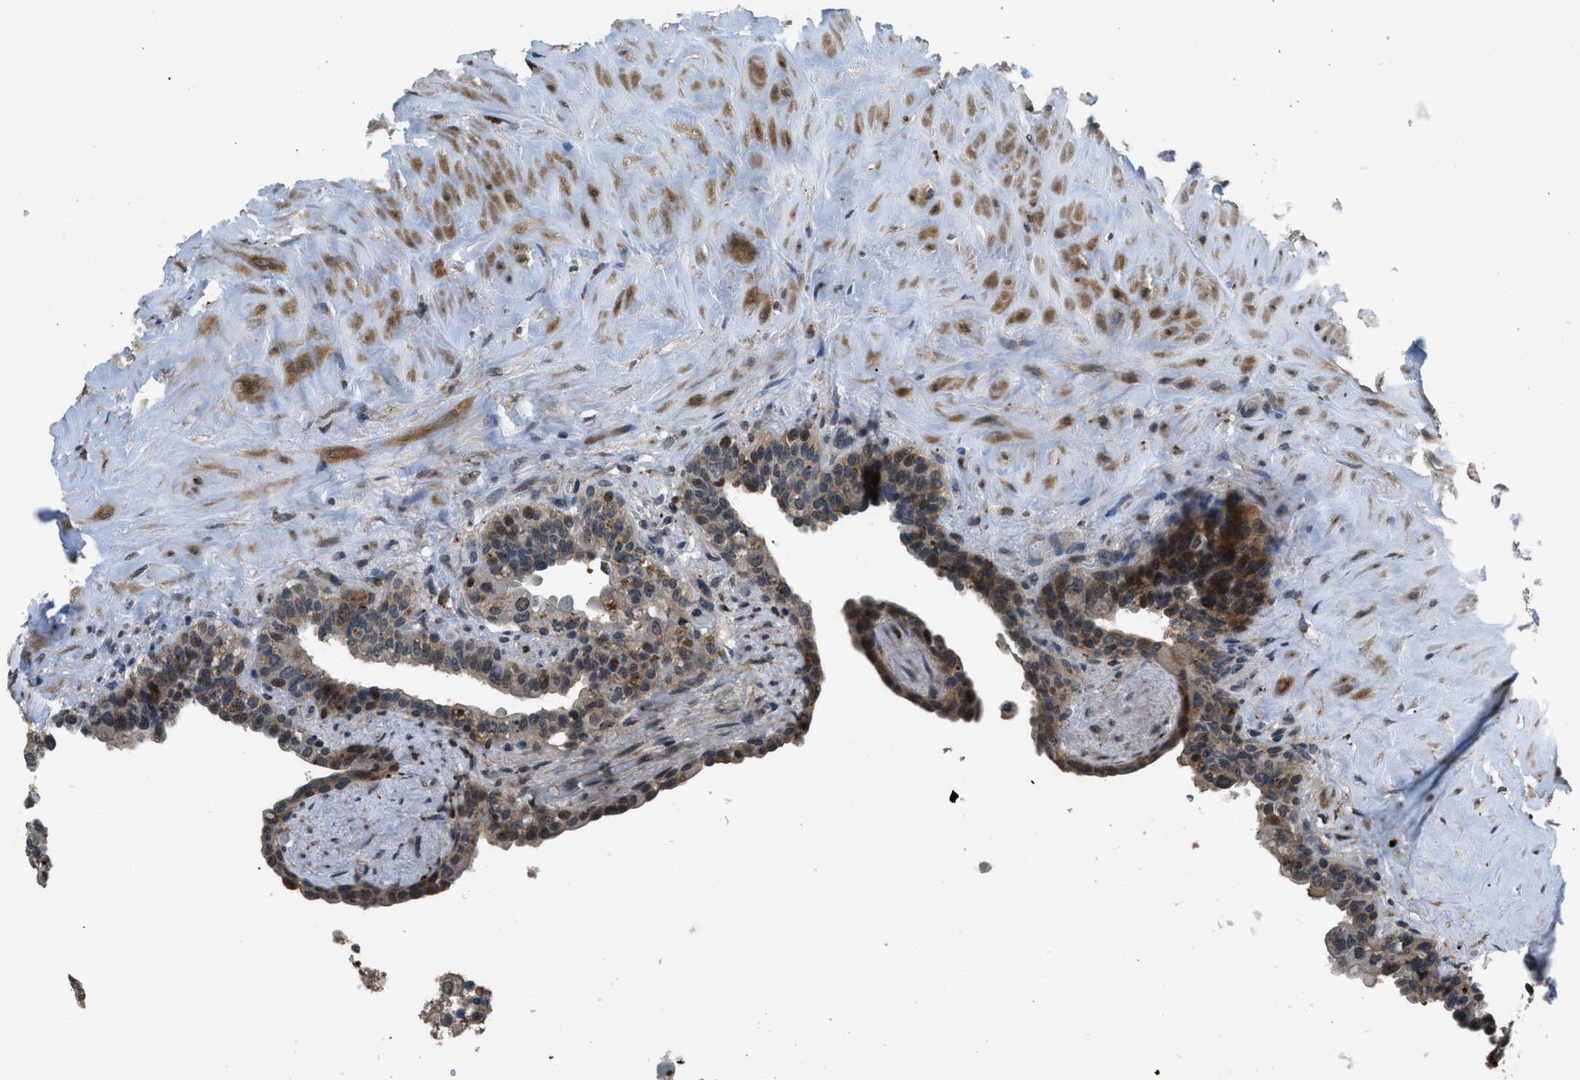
{"staining": {"intensity": "moderate", "quantity": ">75%", "location": "cytoplasmic/membranous,nuclear"}, "tissue": "seminal vesicle", "cell_type": "Glandular cells", "image_type": "normal", "snomed": [{"axis": "morphology", "description": "Normal tissue, NOS"}, {"axis": "topography", "description": "Seminal veicle"}], "caption": "IHC image of normal seminal vesicle stained for a protein (brown), which shows medium levels of moderate cytoplasmic/membranous,nuclear expression in about >75% of glandular cells.", "gene": "CTBS", "patient": {"sex": "male", "age": 63}}